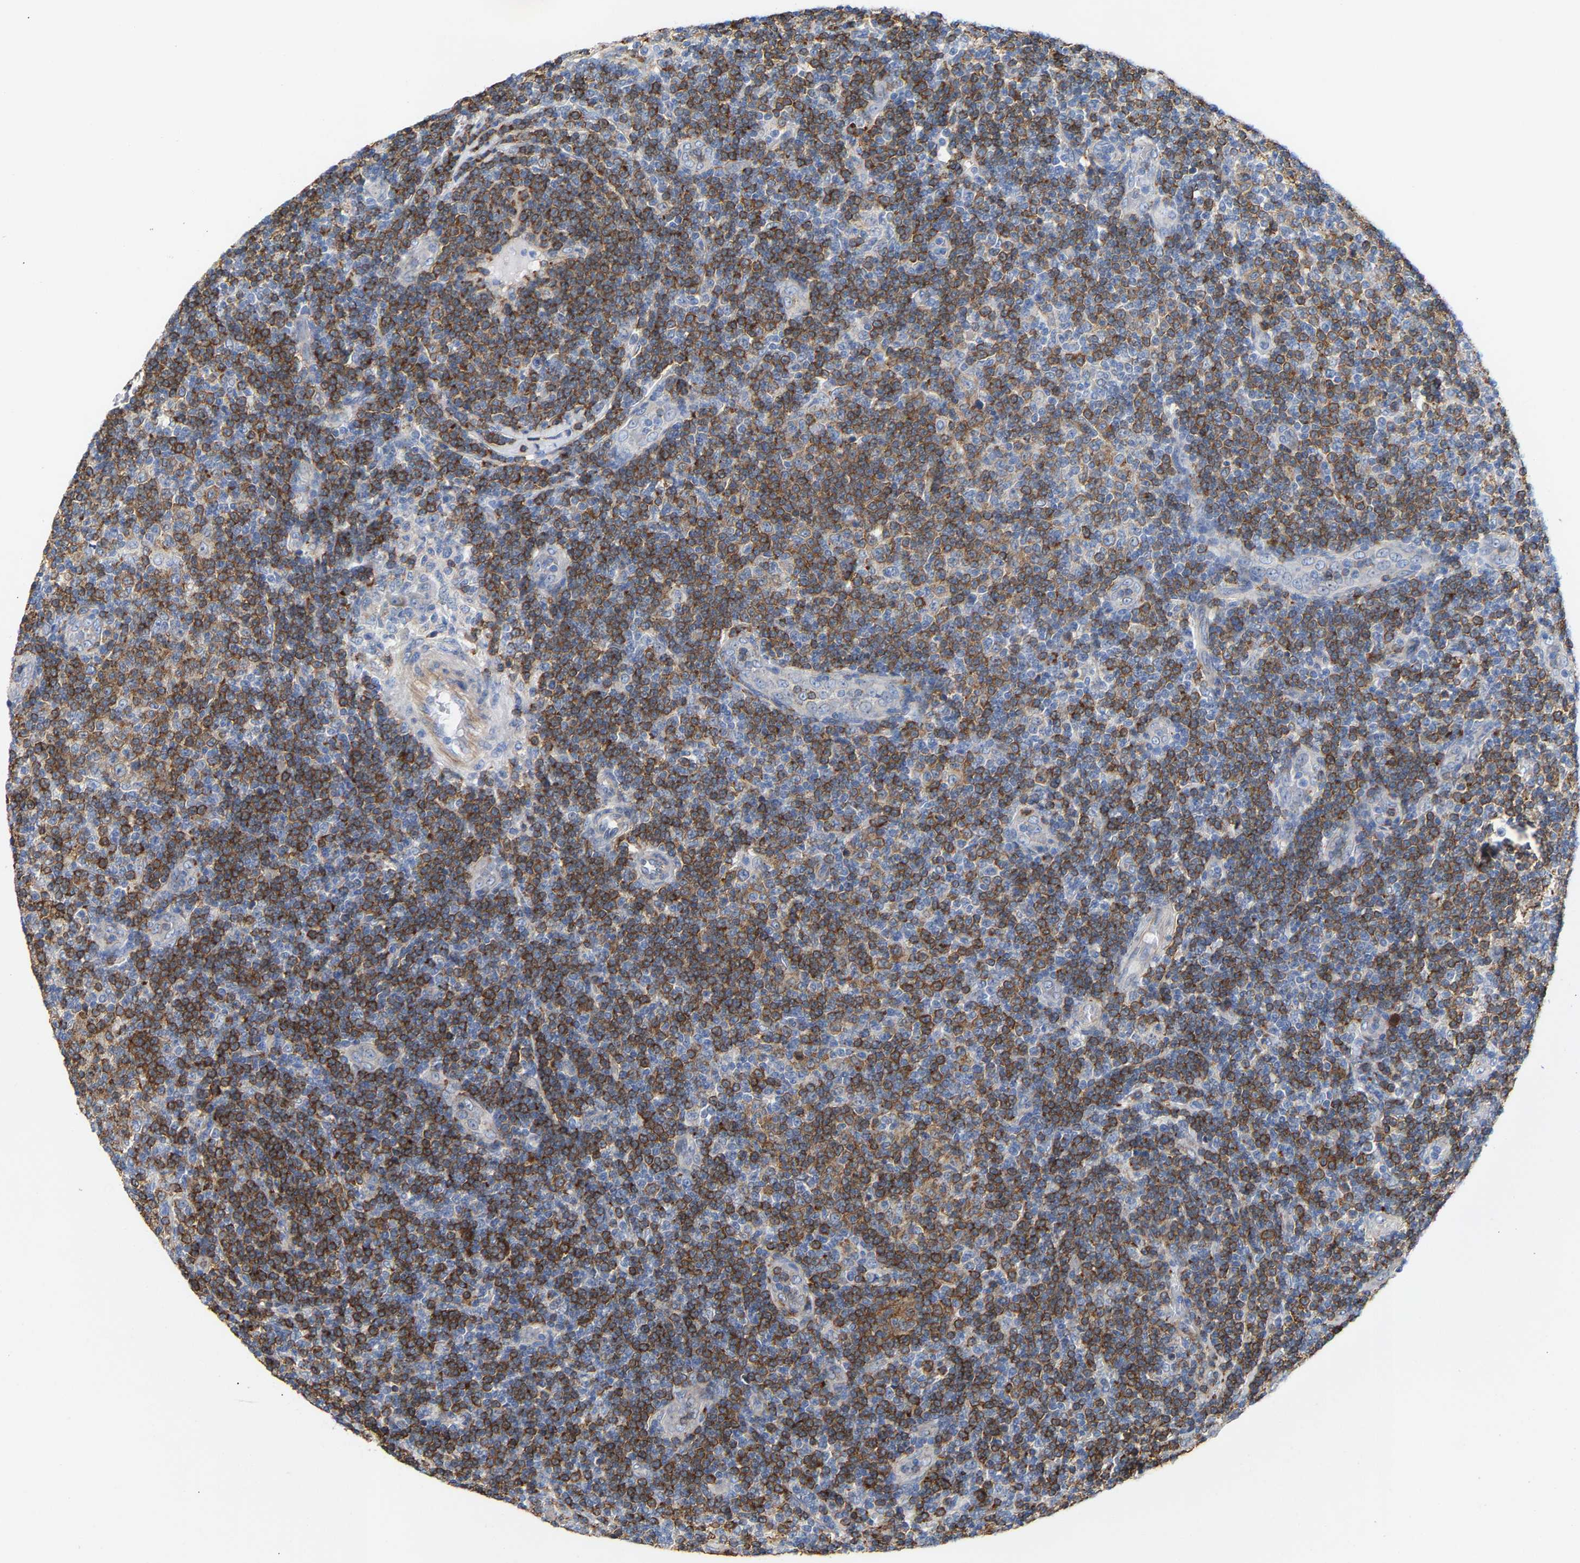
{"staining": {"intensity": "moderate", "quantity": ">75%", "location": "cytoplasmic/membranous"}, "tissue": "lymphoma", "cell_type": "Tumor cells", "image_type": "cancer", "snomed": [{"axis": "morphology", "description": "Malignant lymphoma, non-Hodgkin's type, Low grade"}, {"axis": "topography", "description": "Lymph node"}], "caption": "Immunohistochemical staining of human malignant lymphoma, non-Hodgkin's type (low-grade) reveals medium levels of moderate cytoplasmic/membranous expression in about >75% of tumor cells.", "gene": "PPP1R15A", "patient": {"sex": "male", "age": 83}}